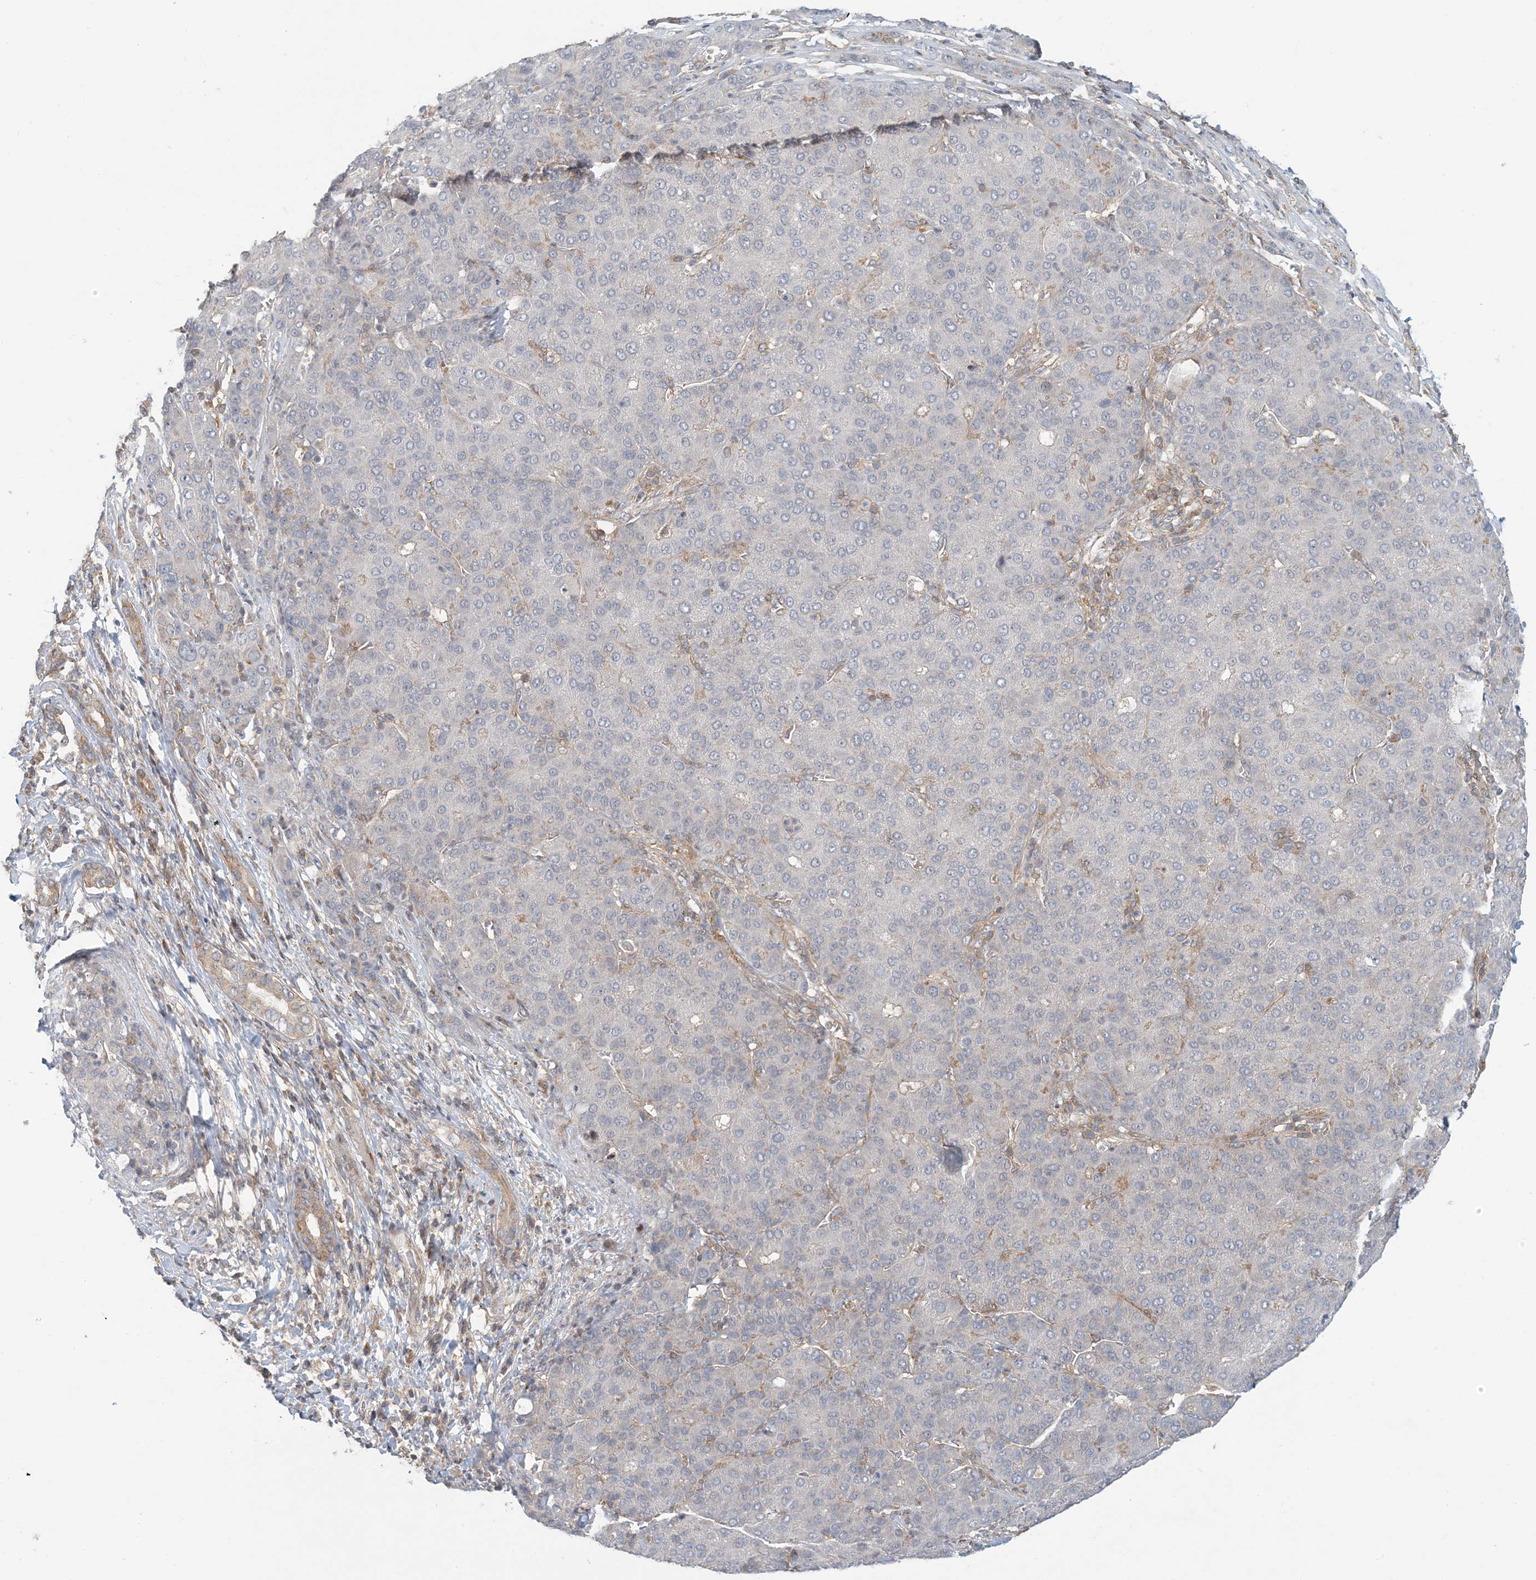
{"staining": {"intensity": "negative", "quantity": "none", "location": "none"}, "tissue": "liver cancer", "cell_type": "Tumor cells", "image_type": "cancer", "snomed": [{"axis": "morphology", "description": "Carcinoma, Hepatocellular, NOS"}, {"axis": "topography", "description": "Liver"}], "caption": "Liver hepatocellular carcinoma stained for a protein using immunohistochemistry exhibits no expression tumor cells.", "gene": "ATP13A2", "patient": {"sex": "male", "age": 65}}